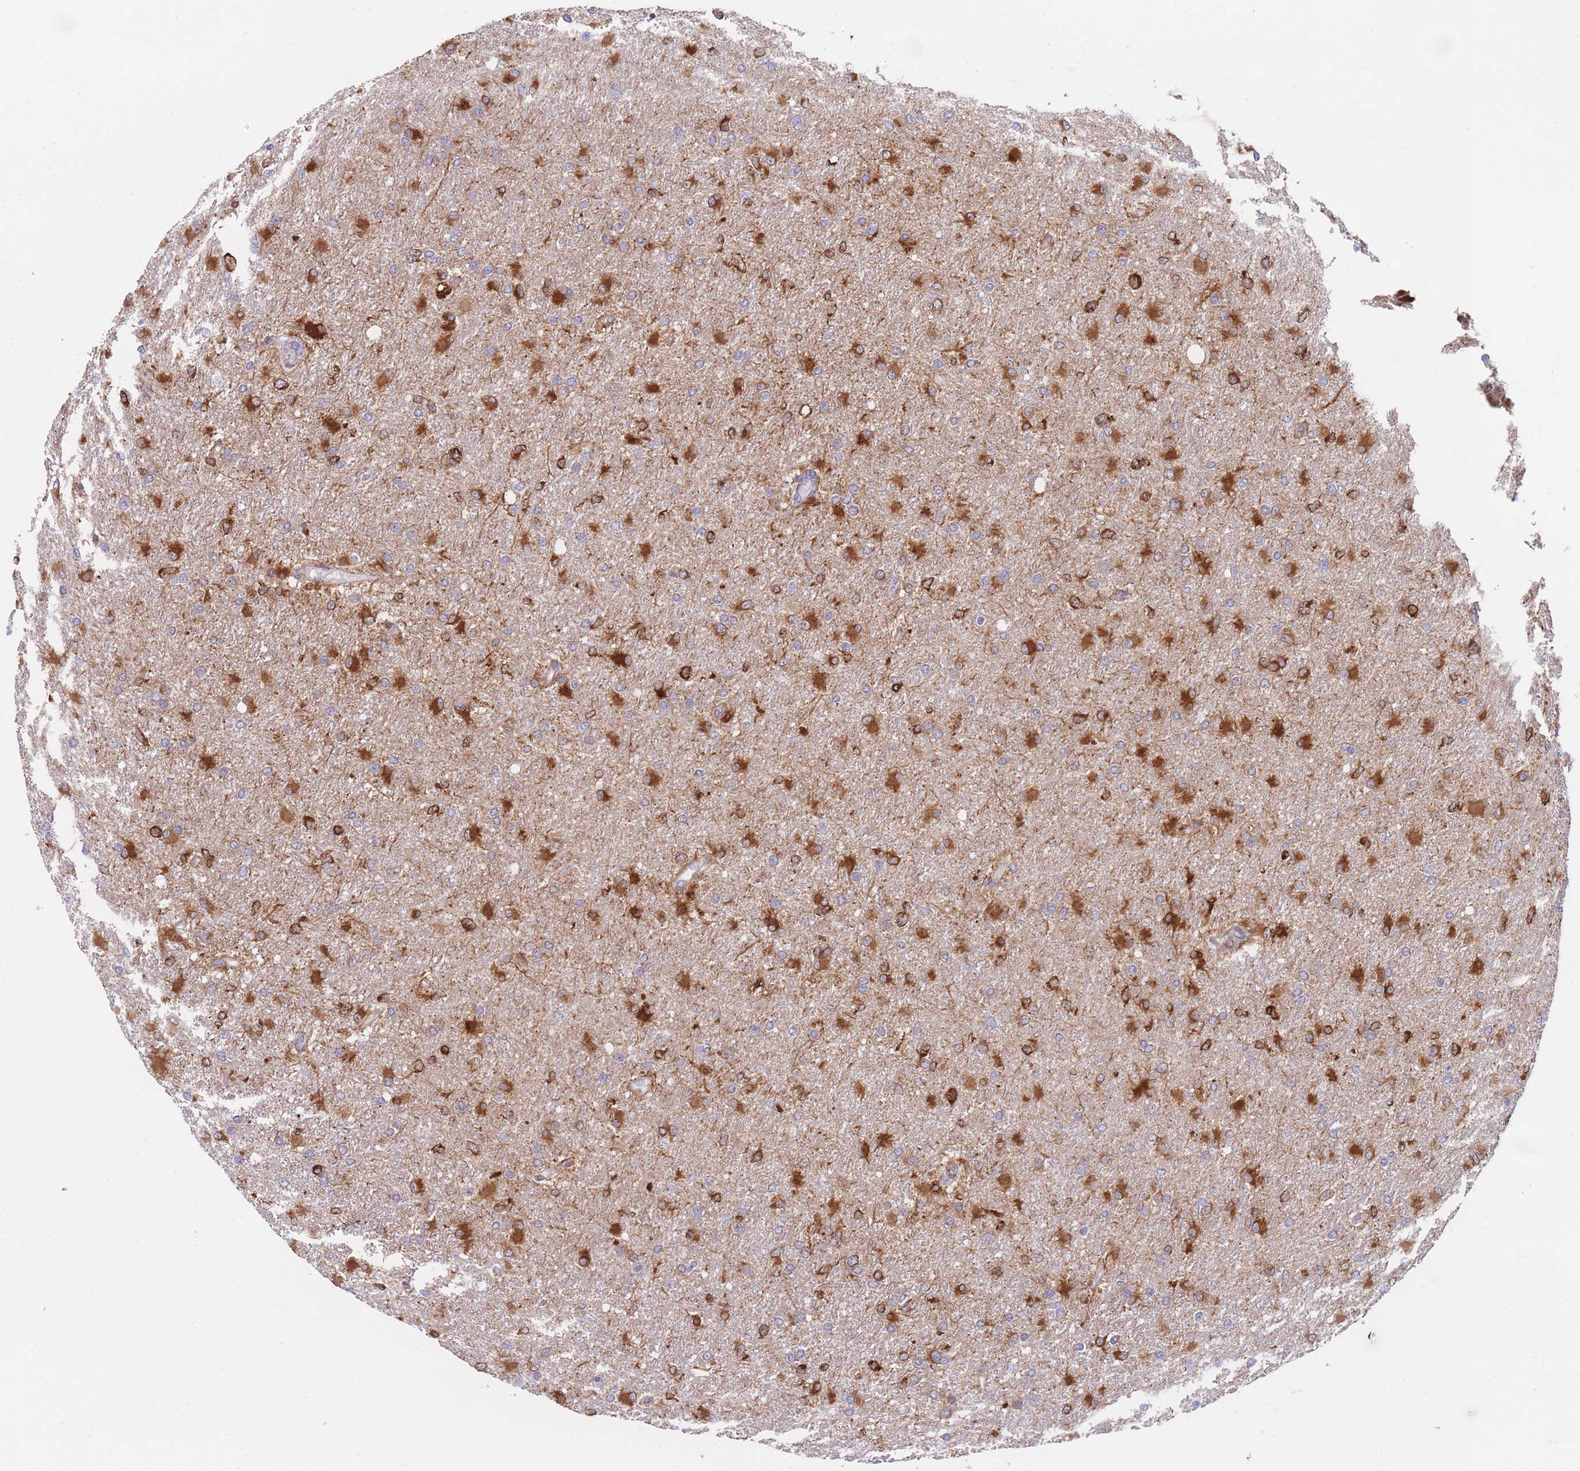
{"staining": {"intensity": "strong", "quantity": "25%-75%", "location": "cytoplasmic/membranous"}, "tissue": "glioma", "cell_type": "Tumor cells", "image_type": "cancer", "snomed": [{"axis": "morphology", "description": "Glioma, malignant, High grade"}, {"axis": "topography", "description": "Cerebral cortex"}], "caption": "The micrograph exhibits a brown stain indicating the presence of a protein in the cytoplasmic/membranous of tumor cells in malignant high-grade glioma.", "gene": "AK9", "patient": {"sex": "female", "age": 36}}